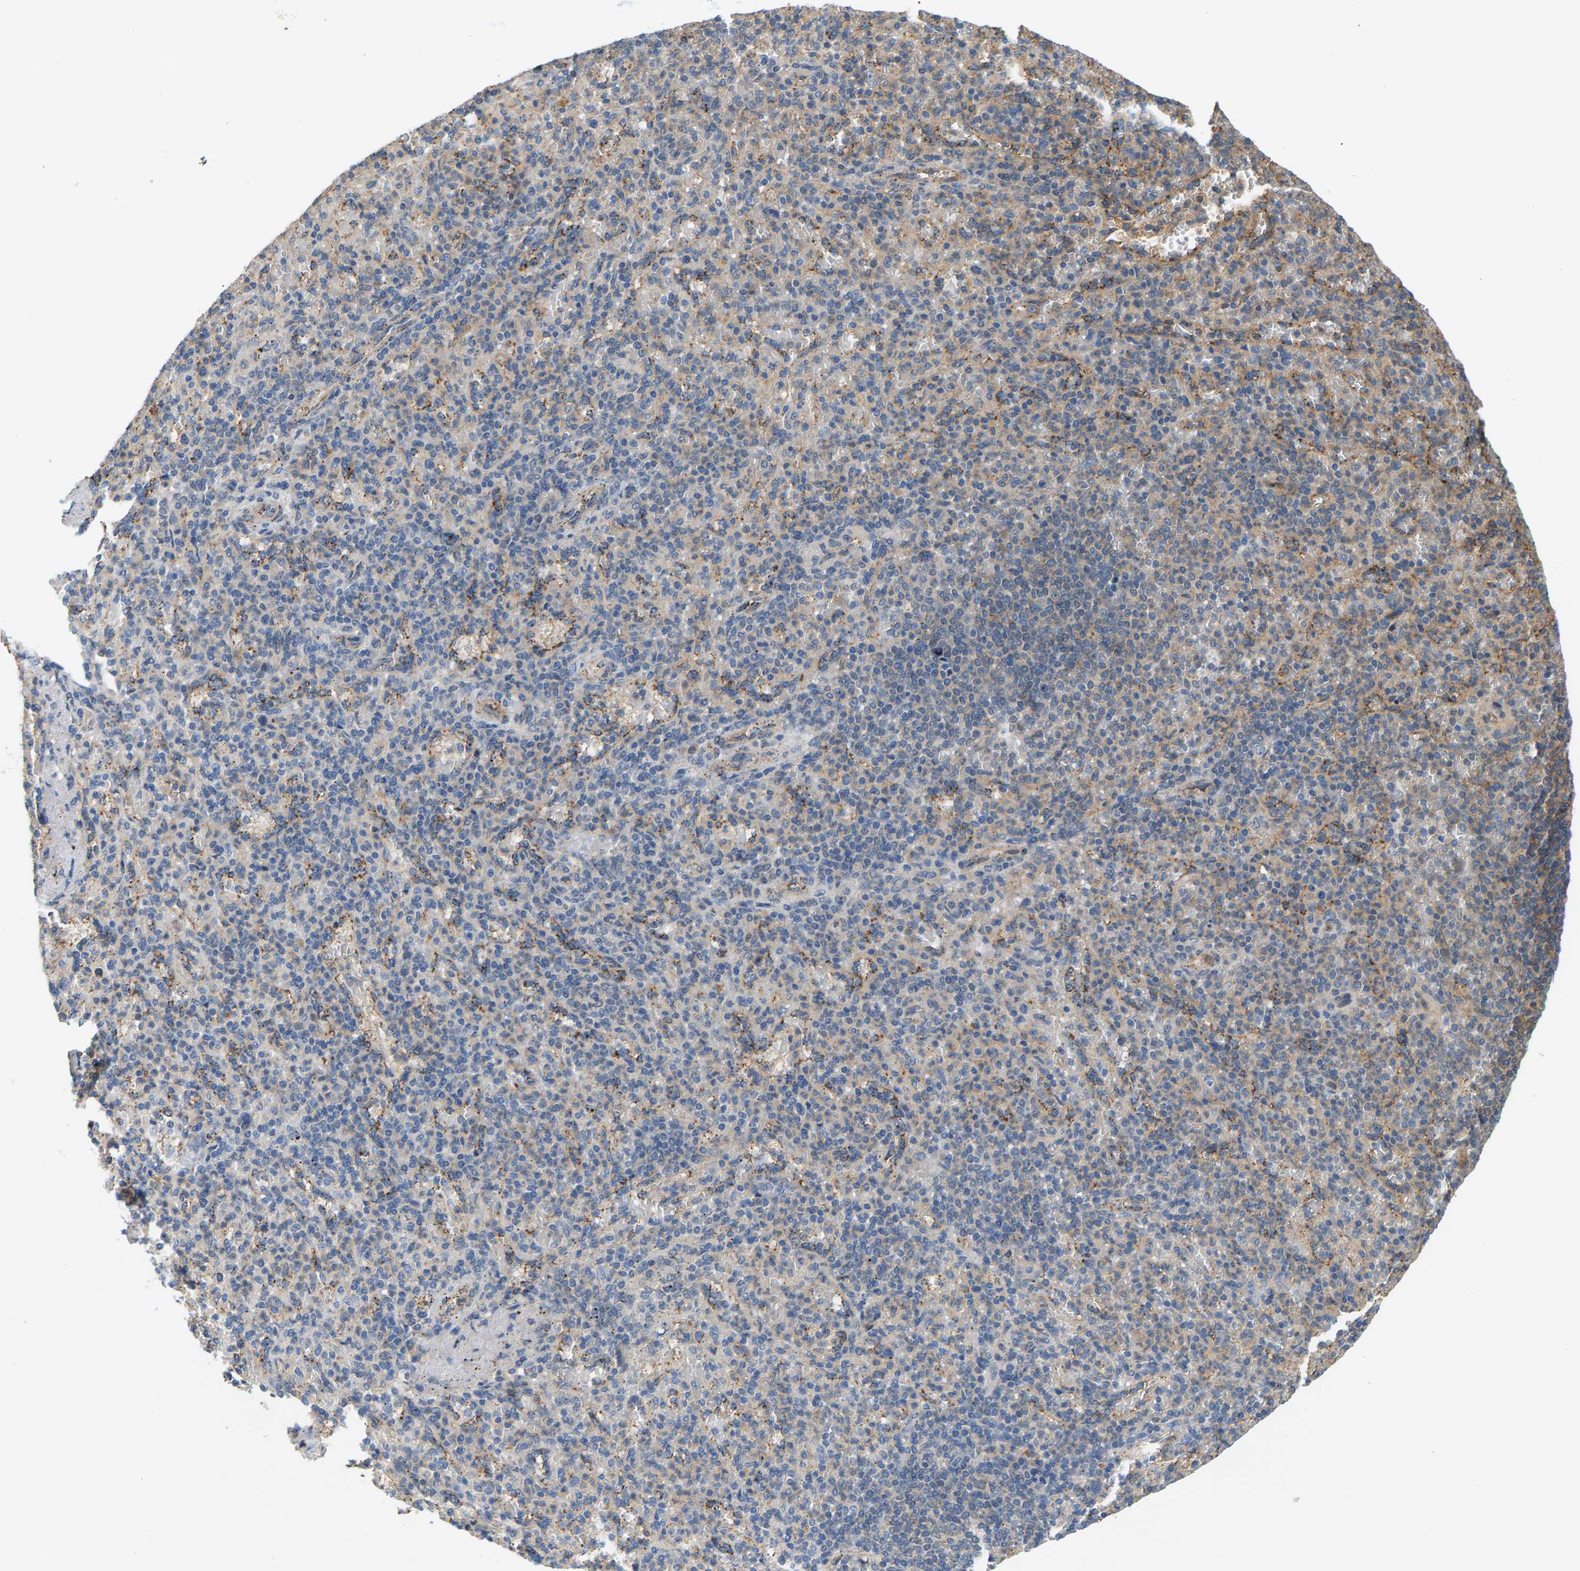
{"staining": {"intensity": "moderate", "quantity": "<25%", "location": "cytoplasmic/membranous"}, "tissue": "spleen", "cell_type": "Cells in red pulp", "image_type": "normal", "snomed": [{"axis": "morphology", "description": "Normal tissue, NOS"}, {"axis": "topography", "description": "Spleen"}], "caption": "Protein analysis of normal spleen displays moderate cytoplasmic/membranous positivity in about <25% of cells in red pulp.", "gene": "KRTAP27", "patient": {"sex": "female", "age": 74}}